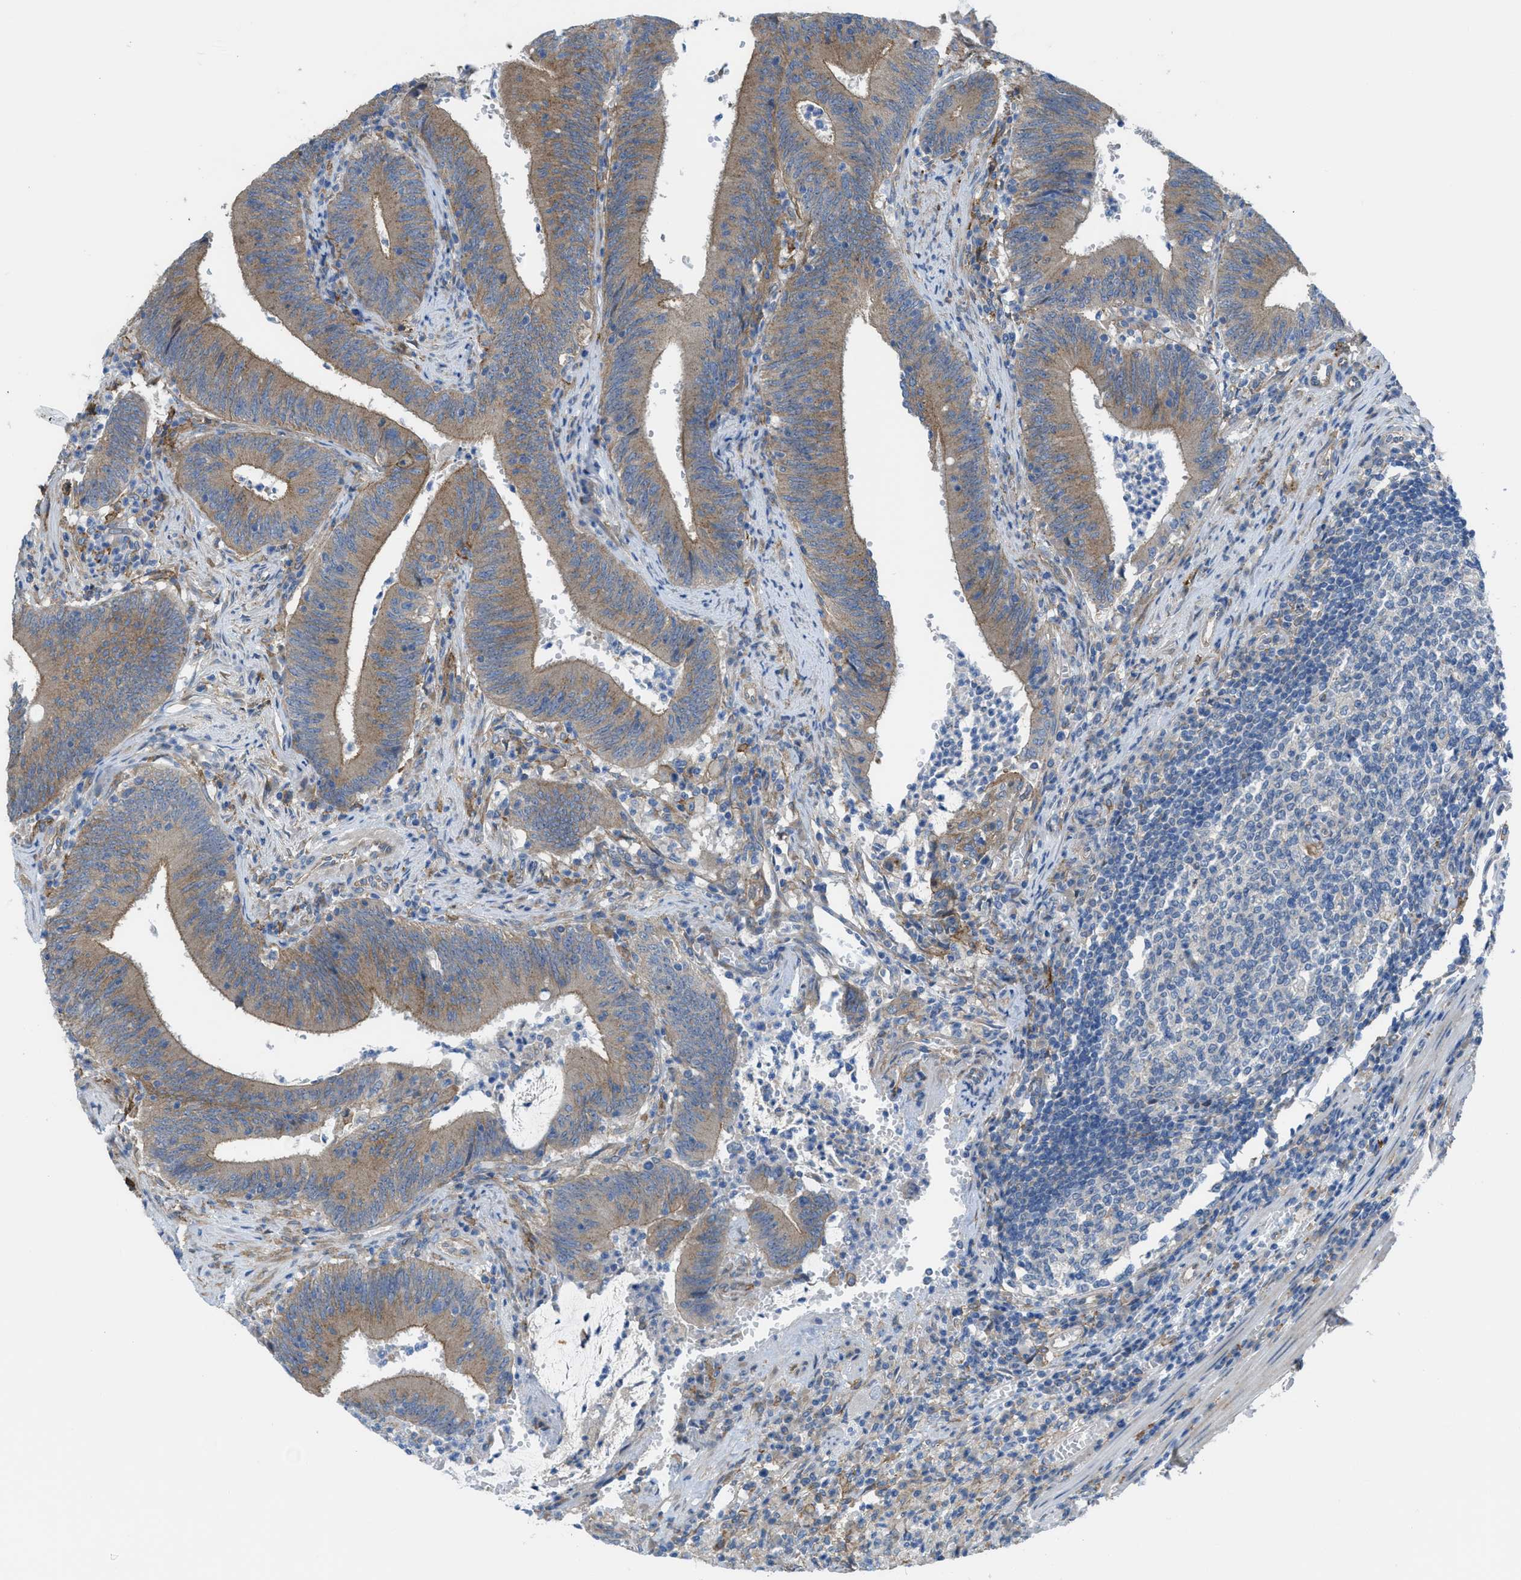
{"staining": {"intensity": "moderate", "quantity": ">75%", "location": "cytoplasmic/membranous"}, "tissue": "colorectal cancer", "cell_type": "Tumor cells", "image_type": "cancer", "snomed": [{"axis": "morphology", "description": "Normal tissue, NOS"}, {"axis": "morphology", "description": "Adenocarcinoma, NOS"}, {"axis": "topography", "description": "Rectum"}], "caption": "Adenocarcinoma (colorectal) stained for a protein reveals moderate cytoplasmic/membranous positivity in tumor cells.", "gene": "EGFR", "patient": {"sex": "female", "age": 66}}